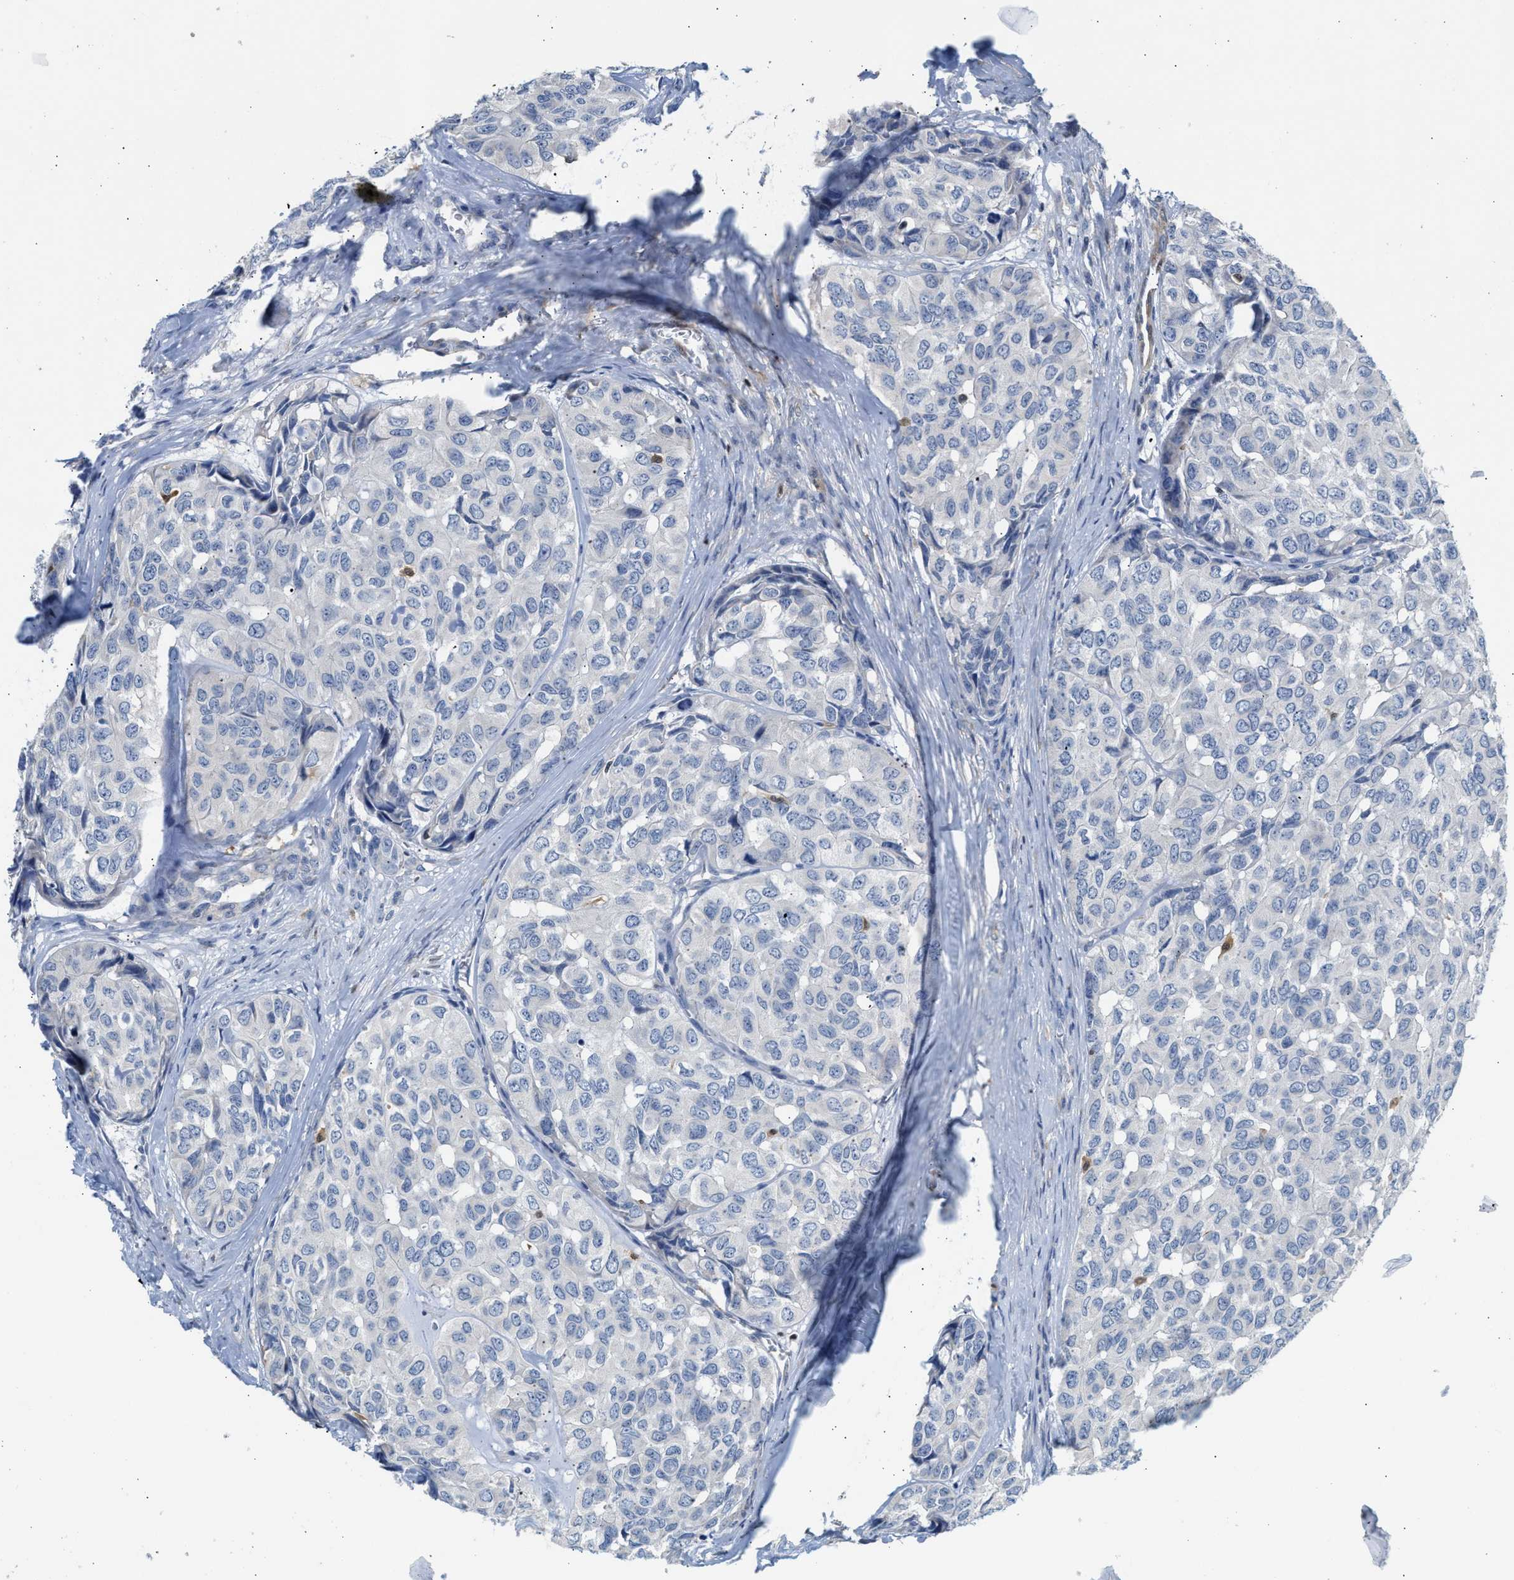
{"staining": {"intensity": "negative", "quantity": "none", "location": "none"}, "tissue": "head and neck cancer", "cell_type": "Tumor cells", "image_type": "cancer", "snomed": [{"axis": "morphology", "description": "Adenocarcinoma, NOS"}, {"axis": "topography", "description": "Salivary gland, NOS"}, {"axis": "topography", "description": "Head-Neck"}], "caption": "Head and neck cancer was stained to show a protein in brown. There is no significant positivity in tumor cells. (DAB (3,3'-diaminobenzidine) IHC with hematoxylin counter stain).", "gene": "SLIT2", "patient": {"sex": "female", "age": 76}}